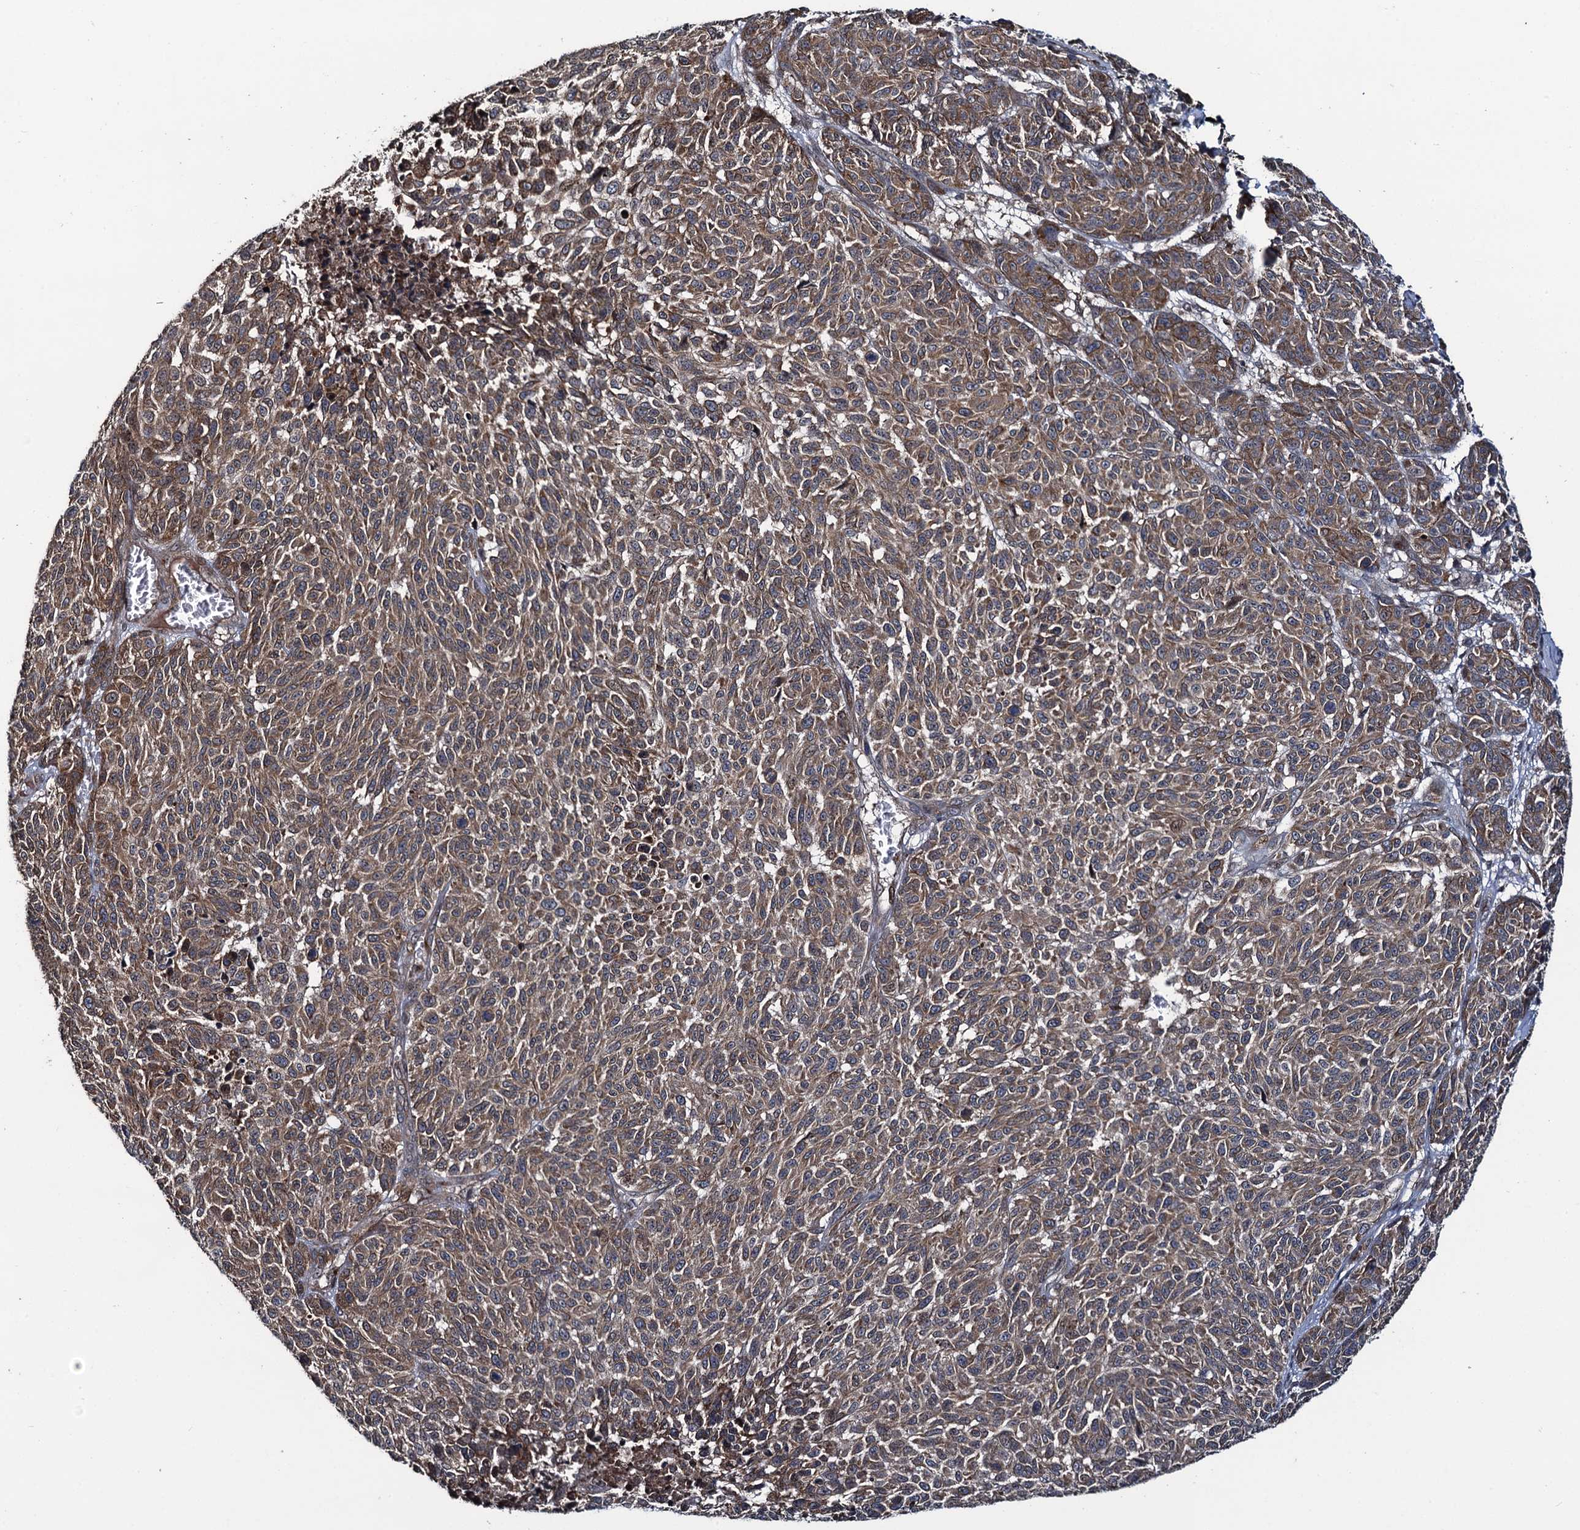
{"staining": {"intensity": "moderate", "quantity": ">75%", "location": "cytoplasmic/membranous,nuclear"}, "tissue": "melanoma", "cell_type": "Tumor cells", "image_type": "cancer", "snomed": [{"axis": "morphology", "description": "Malignant melanoma, NOS"}, {"axis": "topography", "description": "Skin"}], "caption": "Protein expression analysis of human malignant melanoma reveals moderate cytoplasmic/membranous and nuclear staining in approximately >75% of tumor cells. (brown staining indicates protein expression, while blue staining denotes nuclei).", "gene": "EVX2", "patient": {"sex": "male", "age": 49}}